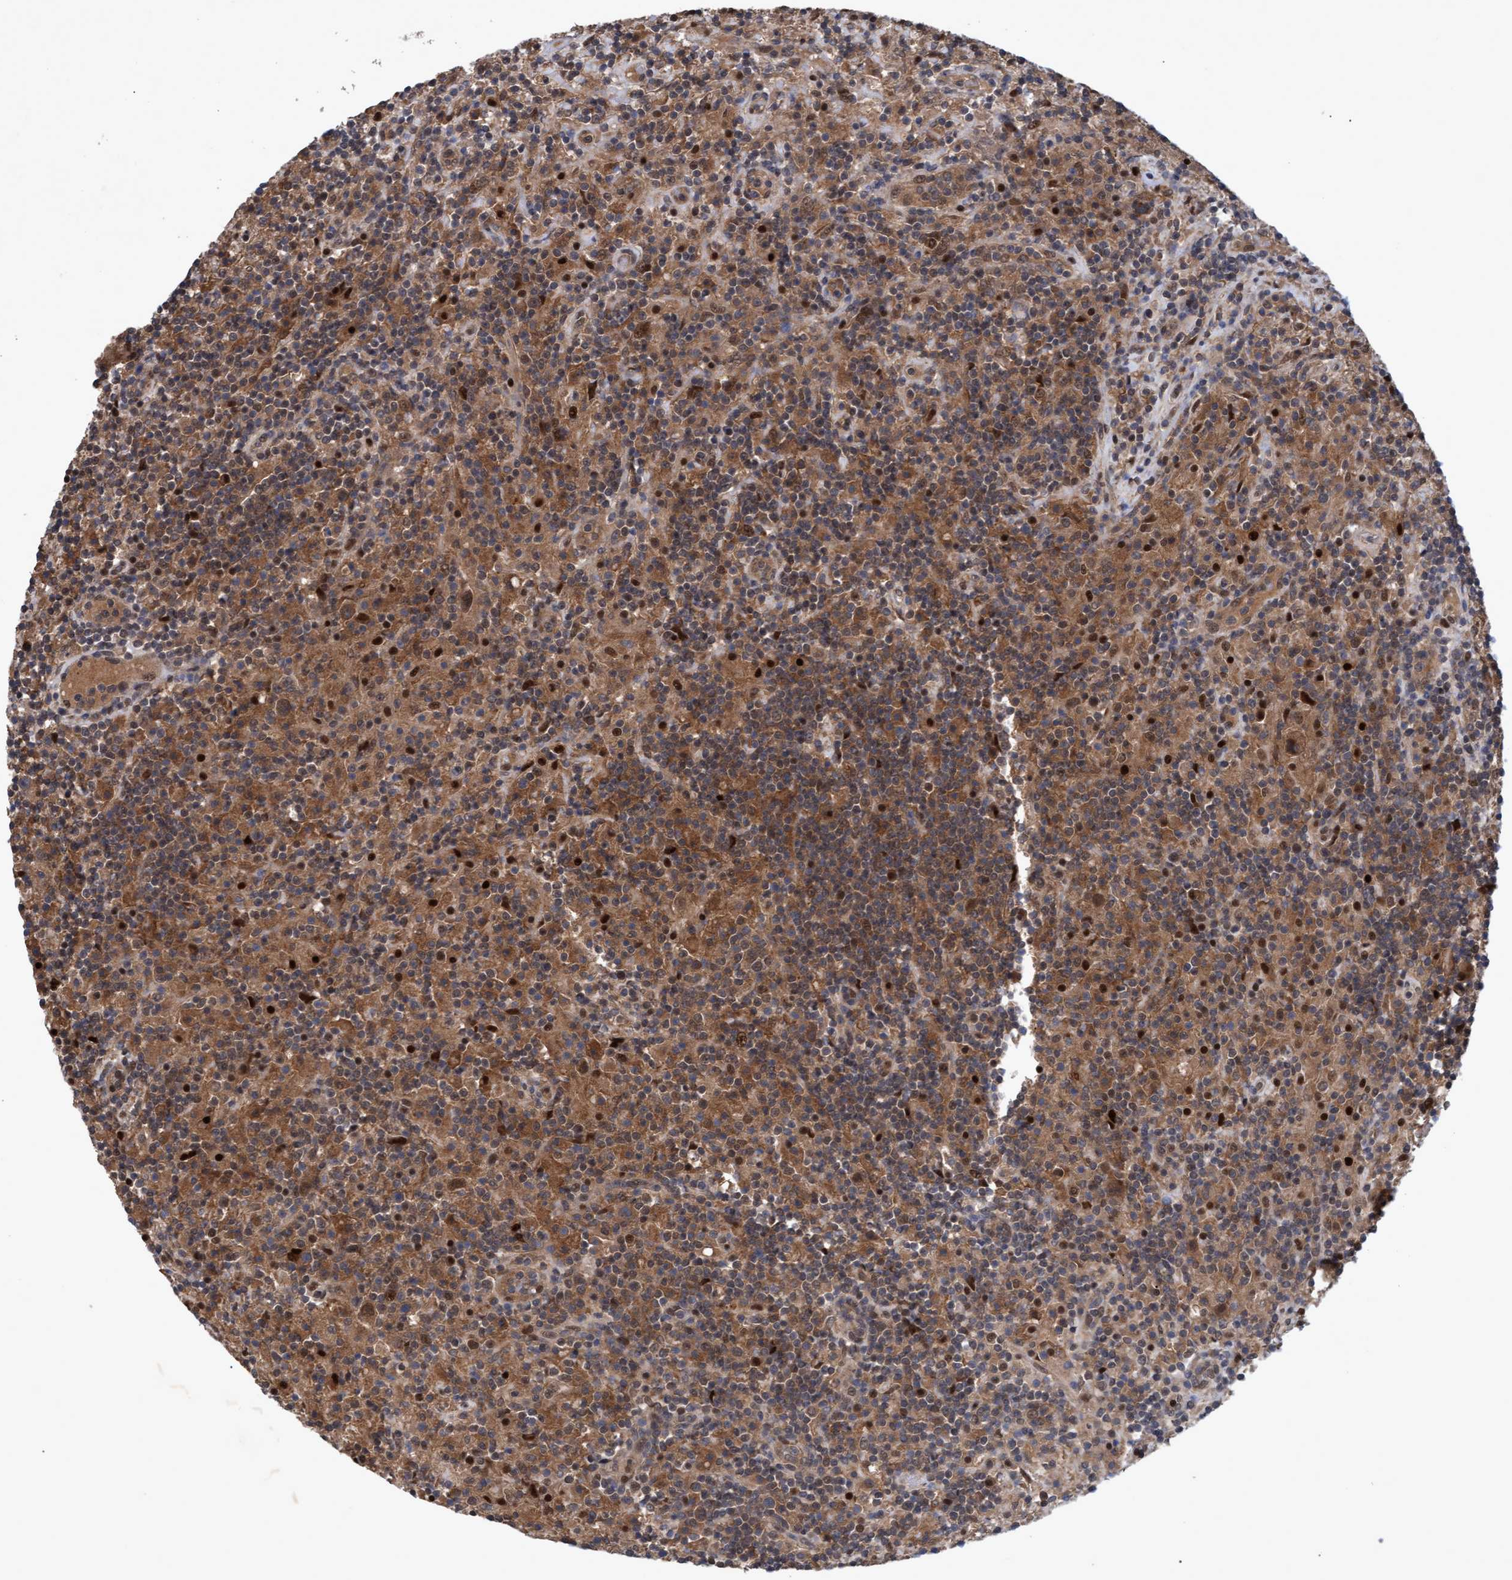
{"staining": {"intensity": "moderate", "quantity": ">75%", "location": "cytoplasmic/membranous,nuclear"}, "tissue": "lymphoma", "cell_type": "Tumor cells", "image_type": "cancer", "snomed": [{"axis": "morphology", "description": "Hodgkin's disease, NOS"}, {"axis": "topography", "description": "Lymph node"}], "caption": "IHC (DAB) staining of human lymphoma demonstrates moderate cytoplasmic/membranous and nuclear protein staining in approximately >75% of tumor cells.", "gene": "PSMB6", "patient": {"sex": "male", "age": 70}}